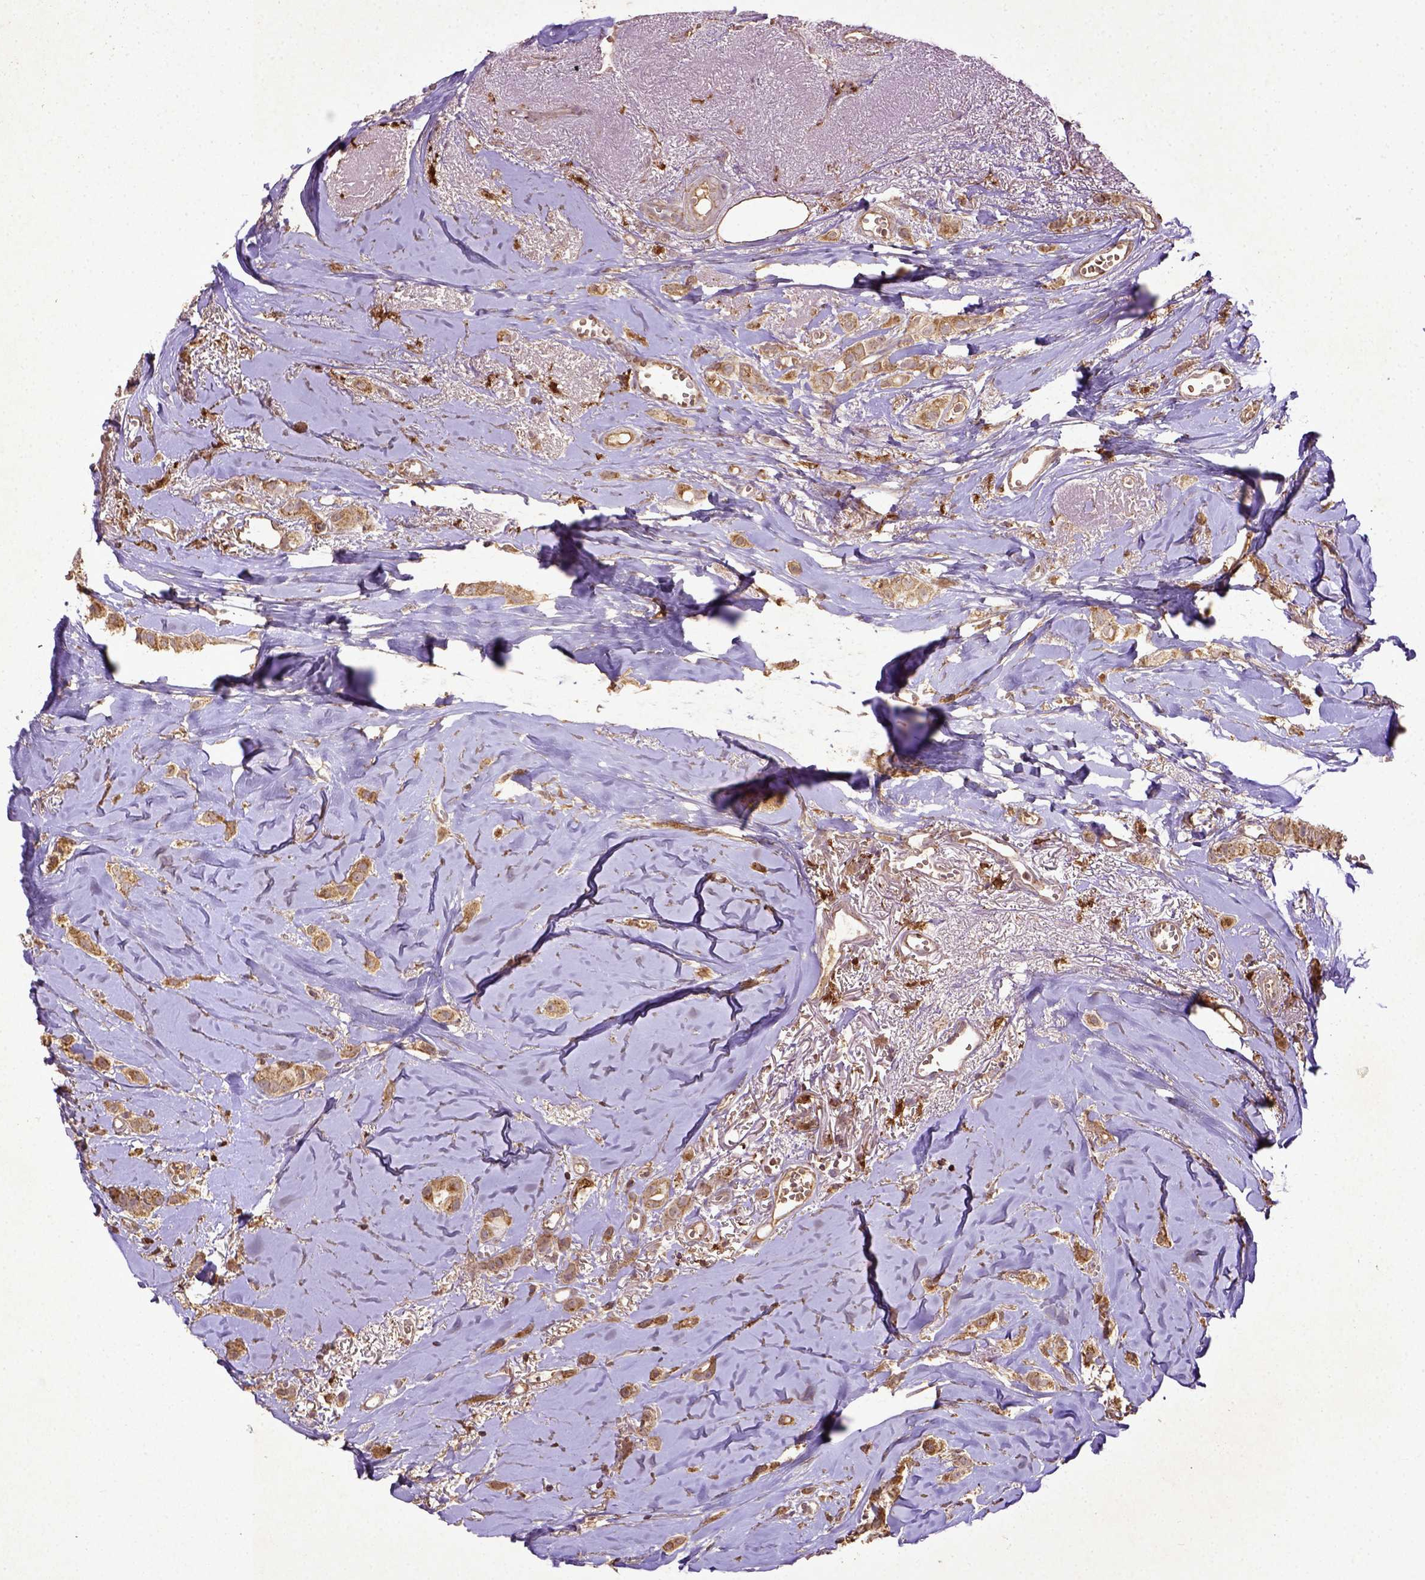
{"staining": {"intensity": "moderate", "quantity": ">75%", "location": "cytoplasmic/membranous"}, "tissue": "breast cancer", "cell_type": "Tumor cells", "image_type": "cancer", "snomed": [{"axis": "morphology", "description": "Duct carcinoma"}, {"axis": "topography", "description": "Breast"}], "caption": "Protein staining of breast cancer (intraductal carcinoma) tissue reveals moderate cytoplasmic/membranous staining in approximately >75% of tumor cells.", "gene": "MT-CO1", "patient": {"sex": "female", "age": 85}}